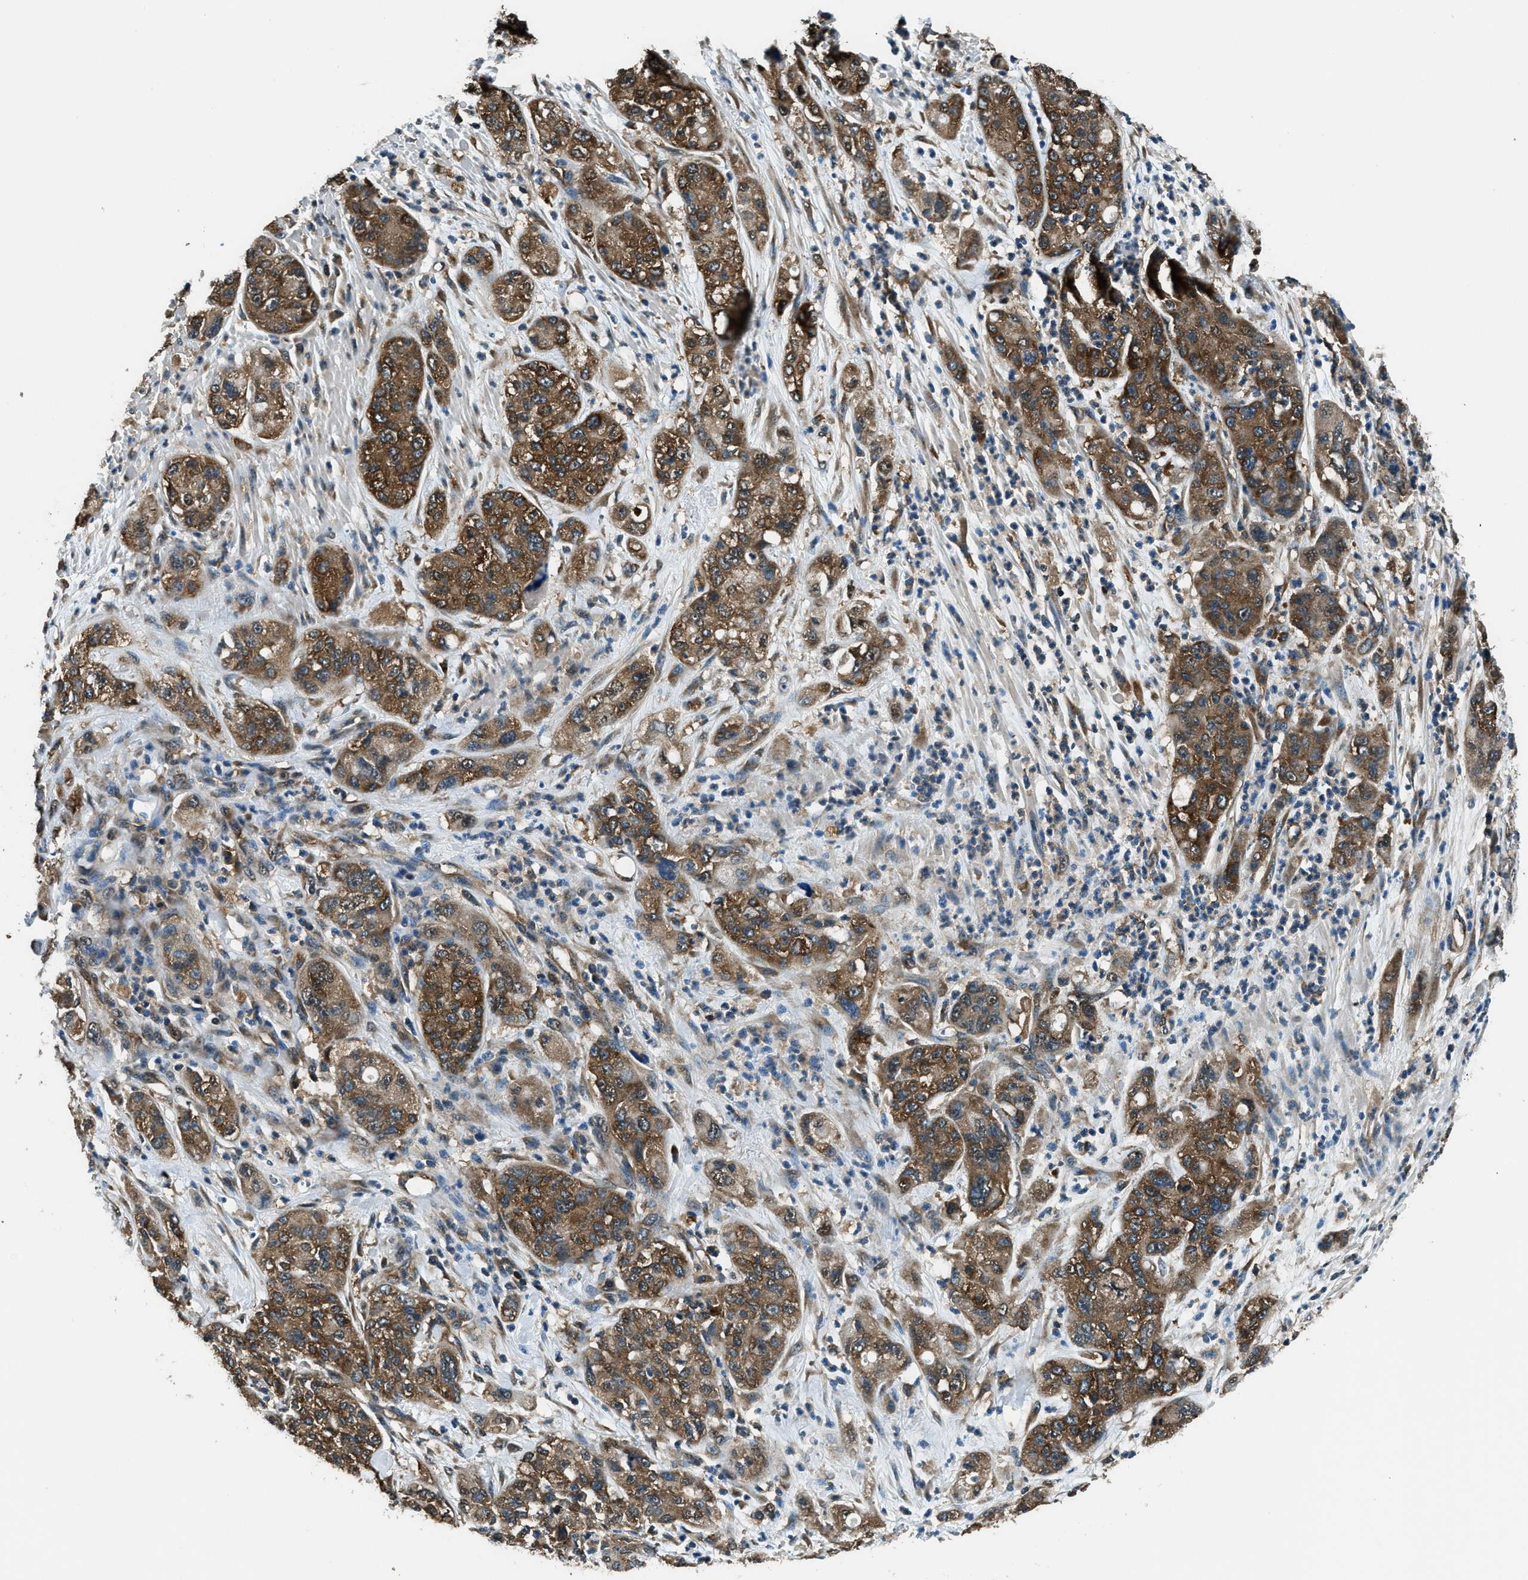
{"staining": {"intensity": "strong", "quantity": ">75%", "location": "cytoplasmic/membranous"}, "tissue": "pancreatic cancer", "cell_type": "Tumor cells", "image_type": "cancer", "snomed": [{"axis": "morphology", "description": "Adenocarcinoma, NOS"}, {"axis": "topography", "description": "Pancreas"}], "caption": "Tumor cells demonstrate high levels of strong cytoplasmic/membranous staining in approximately >75% of cells in adenocarcinoma (pancreatic).", "gene": "ARFGAP2", "patient": {"sex": "female", "age": 78}}